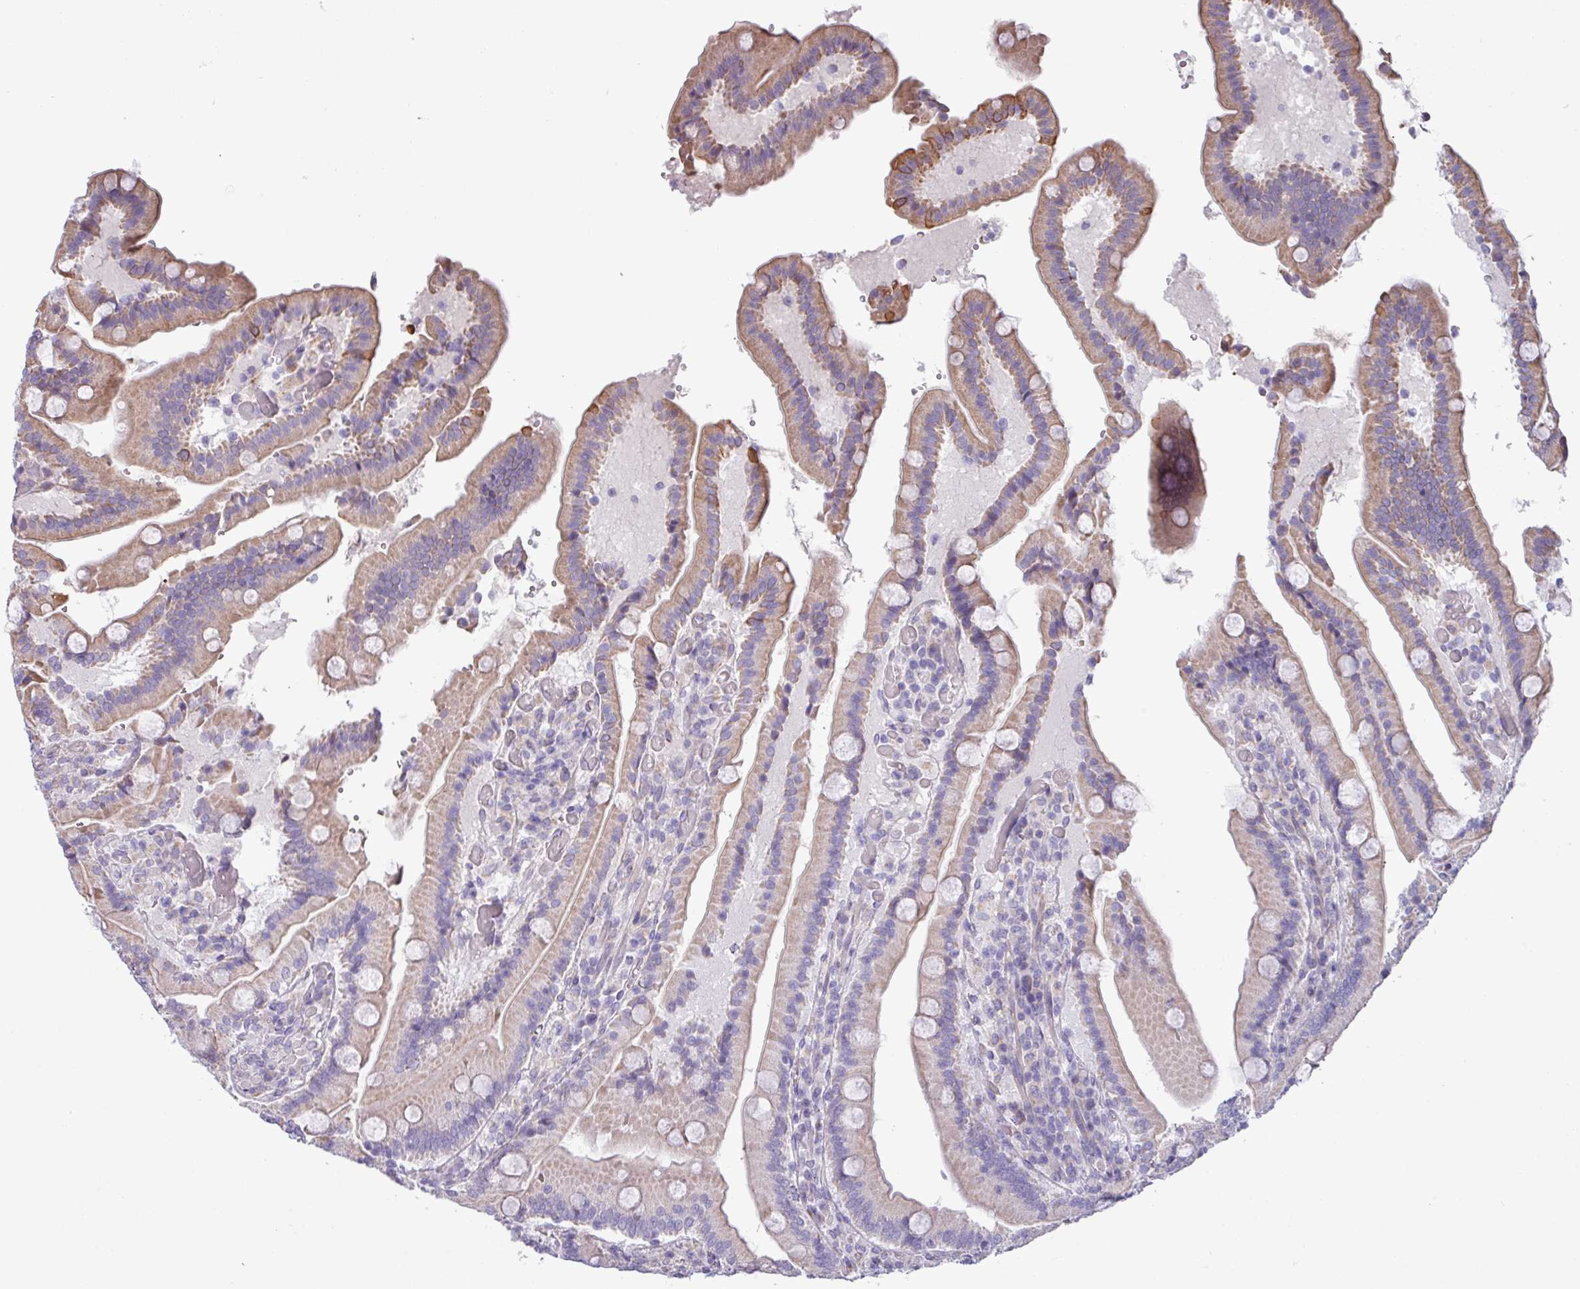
{"staining": {"intensity": "moderate", "quantity": "25%-75%", "location": "cytoplasmic/membranous"}, "tissue": "duodenum", "cell_type": "Glandular cells", "image_type": "normal", "snomed": [{"axis": "morphology", "description": "Normal tissue, NOS"}, {"axis": "topography", "description": "Duodenum"}], "caption": "DAB (3,3'-diaminobenzidine) immunohistochemical staining of benign duodenum shows moderate cytoplasmic/membranous protein expression in about 25%-75% of glandular cells. The protein is stained brown, and the nuclei are stained in blue (DAB (3,3'-diaminobenzidine) IHC with brightfield microscopy, high magnification).", "gene": "IRGC", "patient": {"sex": "female", "age": 62}}